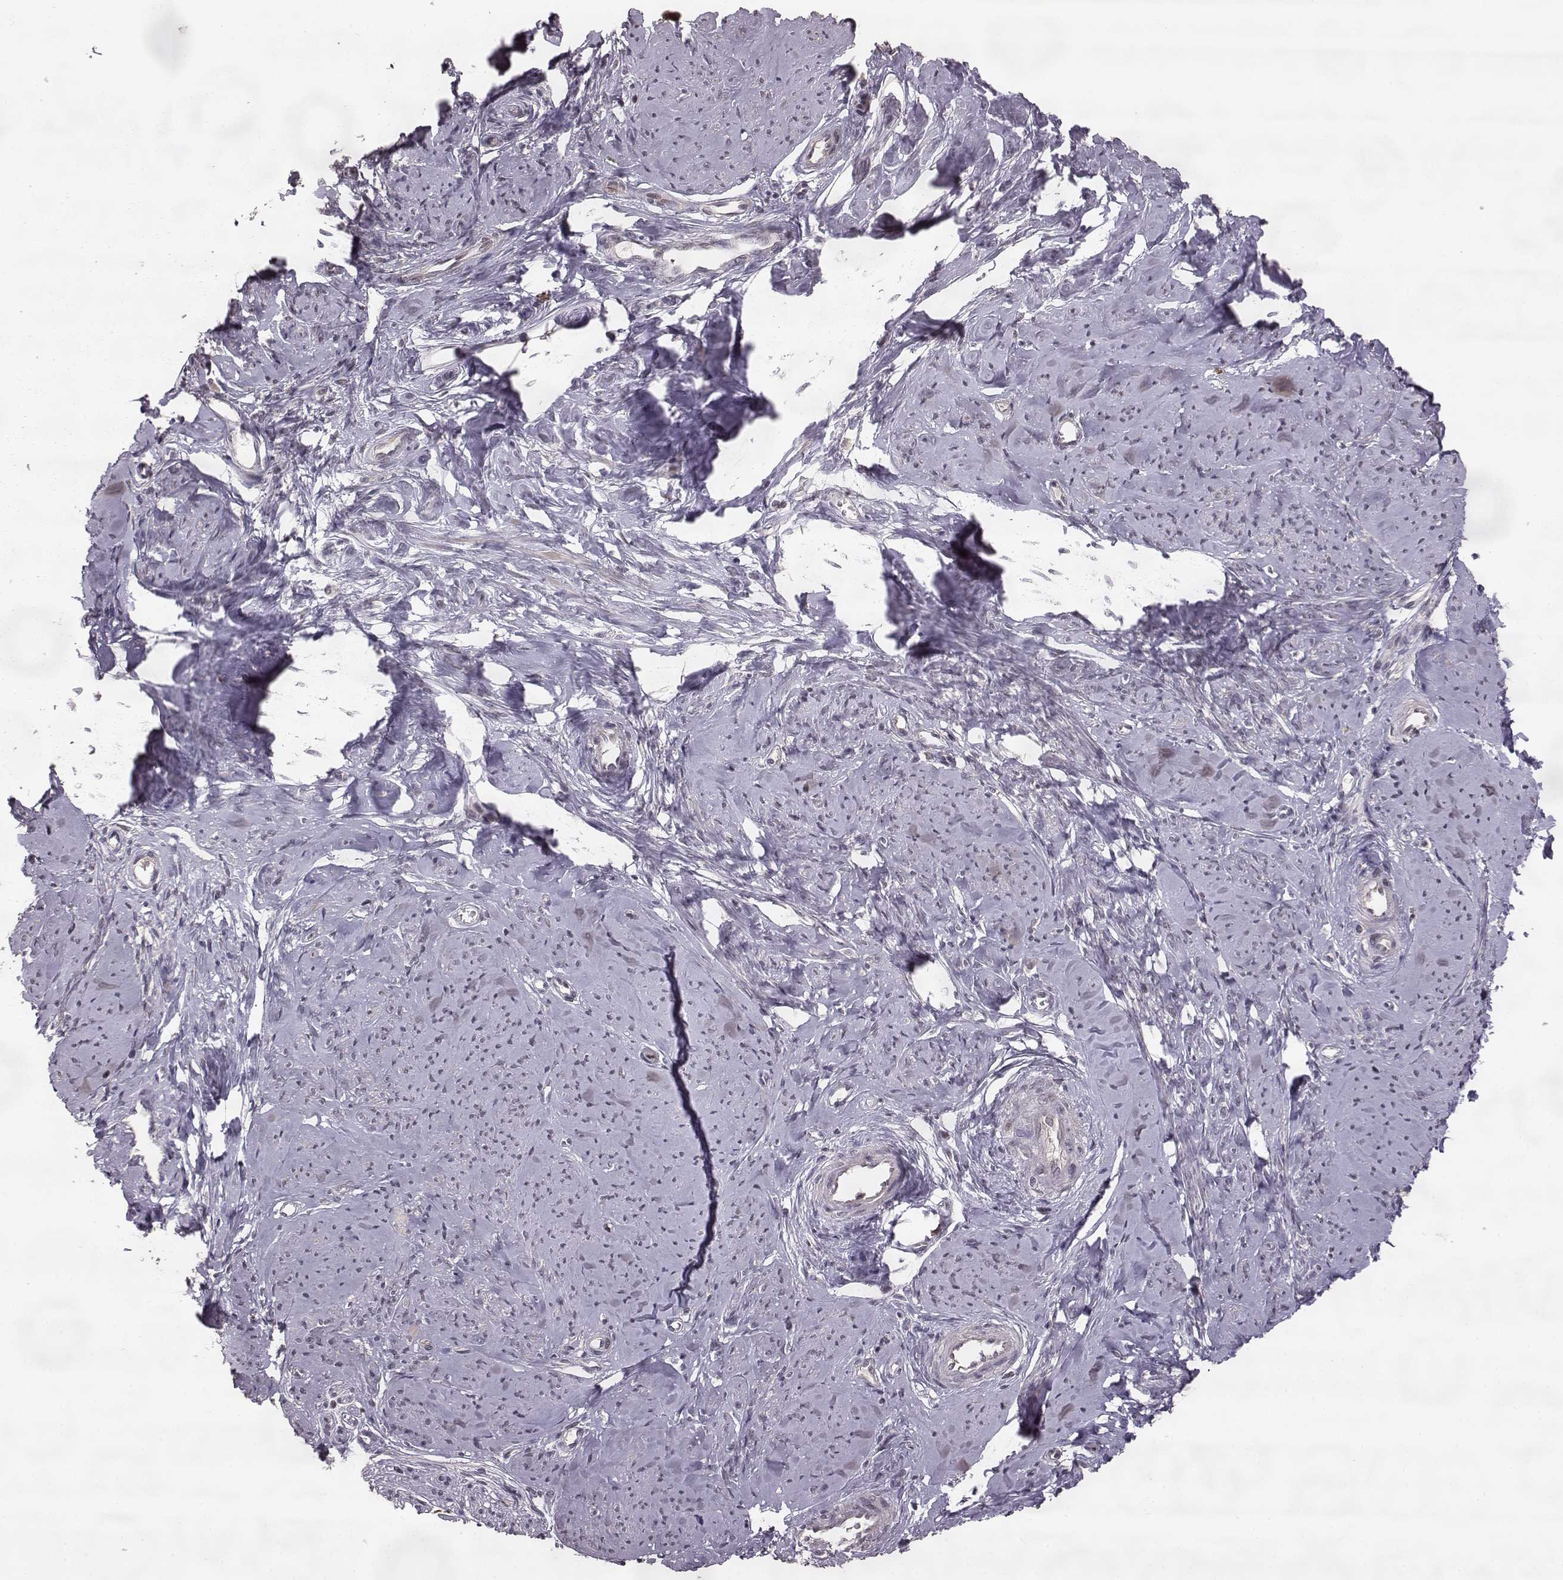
{"staining": {"intensity": "weak", "quantity": "<25%", "location": "cytoplasmic/membranous"}, "tissue": "smooth muscle", "cell_type": "Smooth muscle cells", "image_type": "normal", "snomed": [{"axis": "morphology", "description": "Normal tissue, NOS"}, {"axis": "topography", "description": "Smooth muscle"}], "caption": "Histopathology image shows no significant protein expression in smooth muscle cells of unremarkable smooth muscle. The staining is performed using DAB brown chromogen with nuclei counter-stained in using hematoxylin.", "gene": "ELOVL5", "patient": {"sex": "female", "age": 48}}